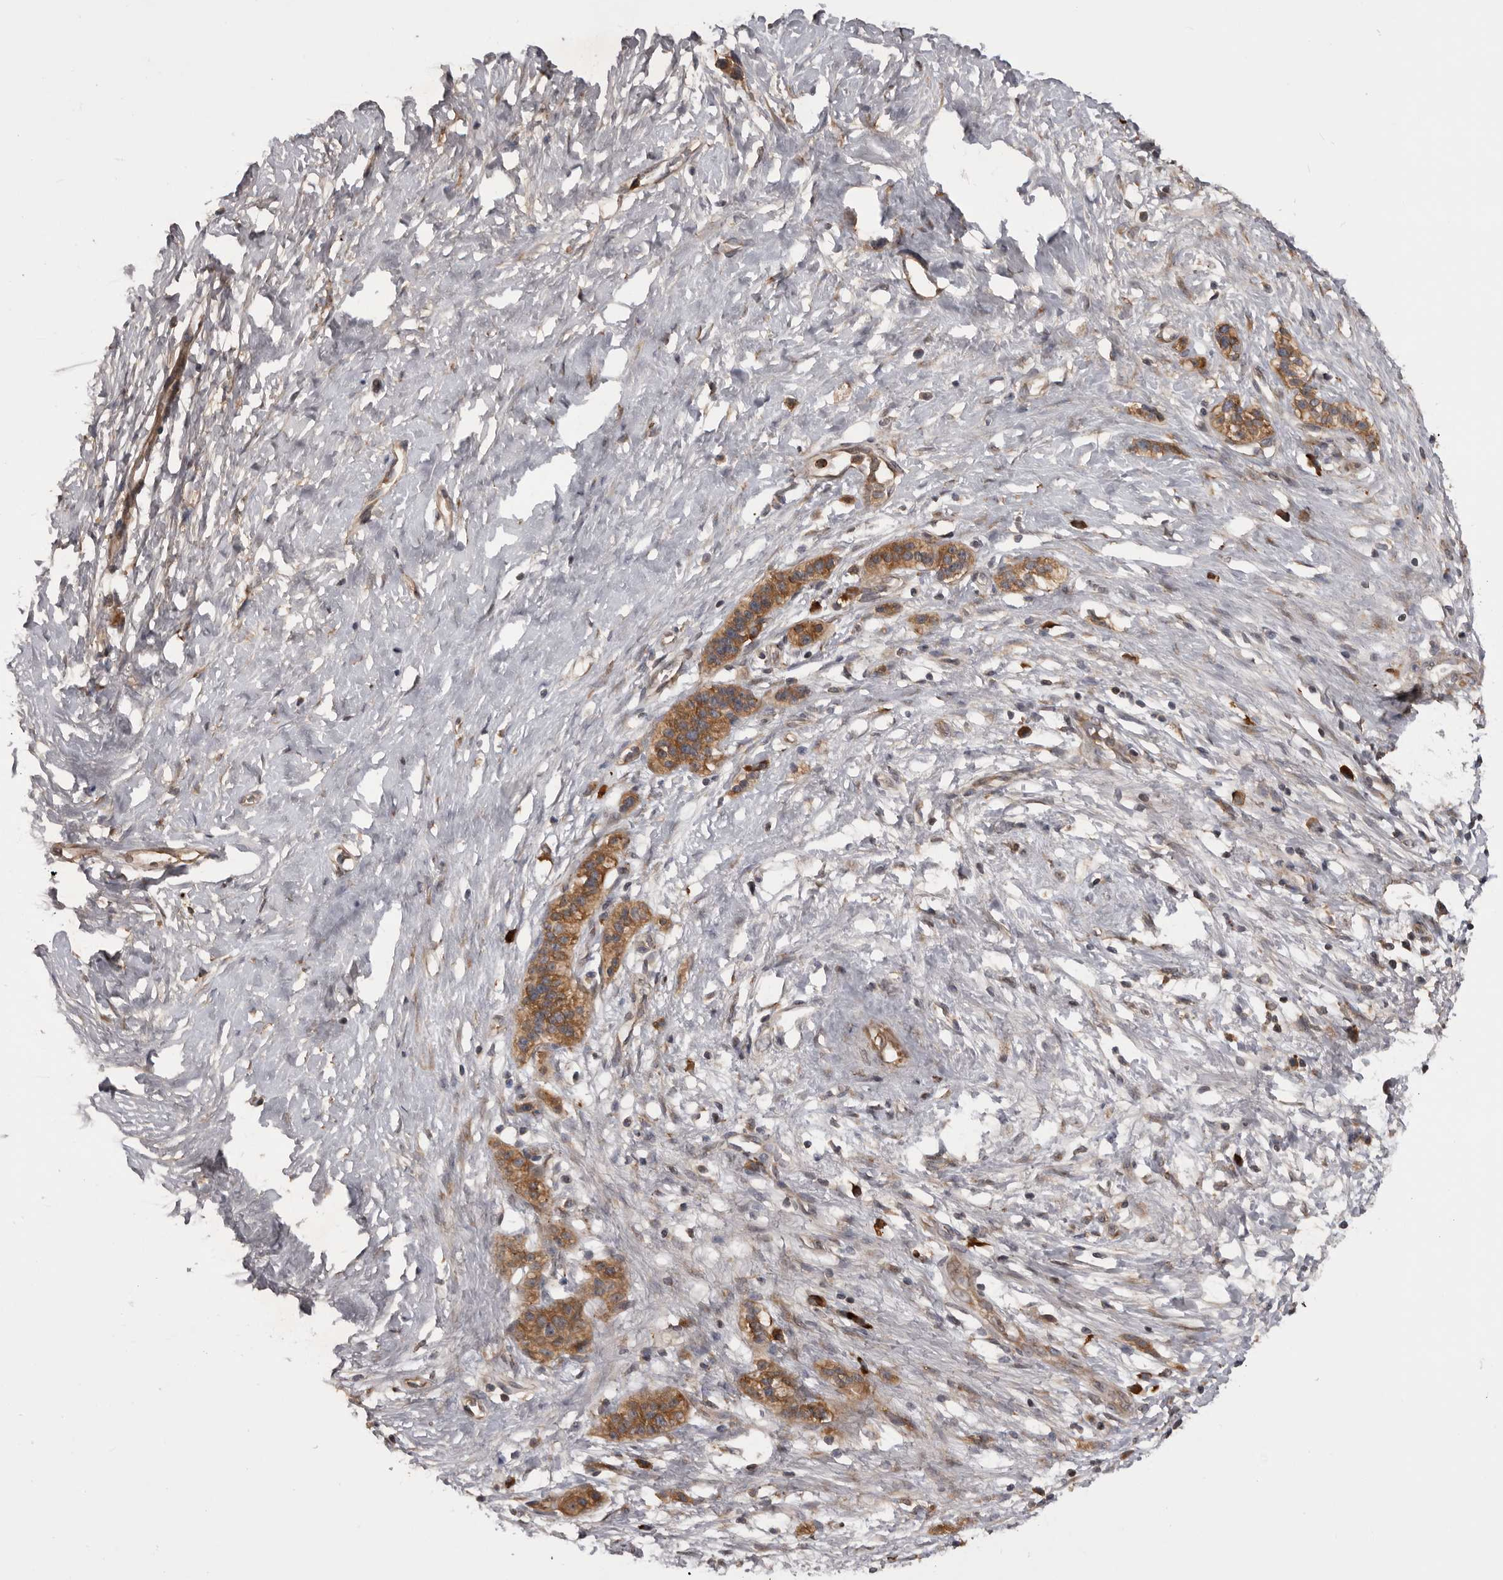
{"staining": {"intensity": "moderate", "quantity": ">75%", "location": "cytoplasmic/membranous"}, "tissue": "pancreatic cancer", "cell_type": "Tumor cells", "image_type": "cancer", "snomed": [{"axis": "morphology", "description": "Adenocarcinoma, NOS"}, {"axis": "topography", "description": "Pancreas"}], "caption": "Approximately >75% of tumor cells in human adenocarcinoma (pancreatic) display moderate cytoplasmic/membranous protein positivity as visualized by brown immunohistochemical staining.", "gene": "RAB3GAP2", "patient": {"sex": "male", "age": 50}}